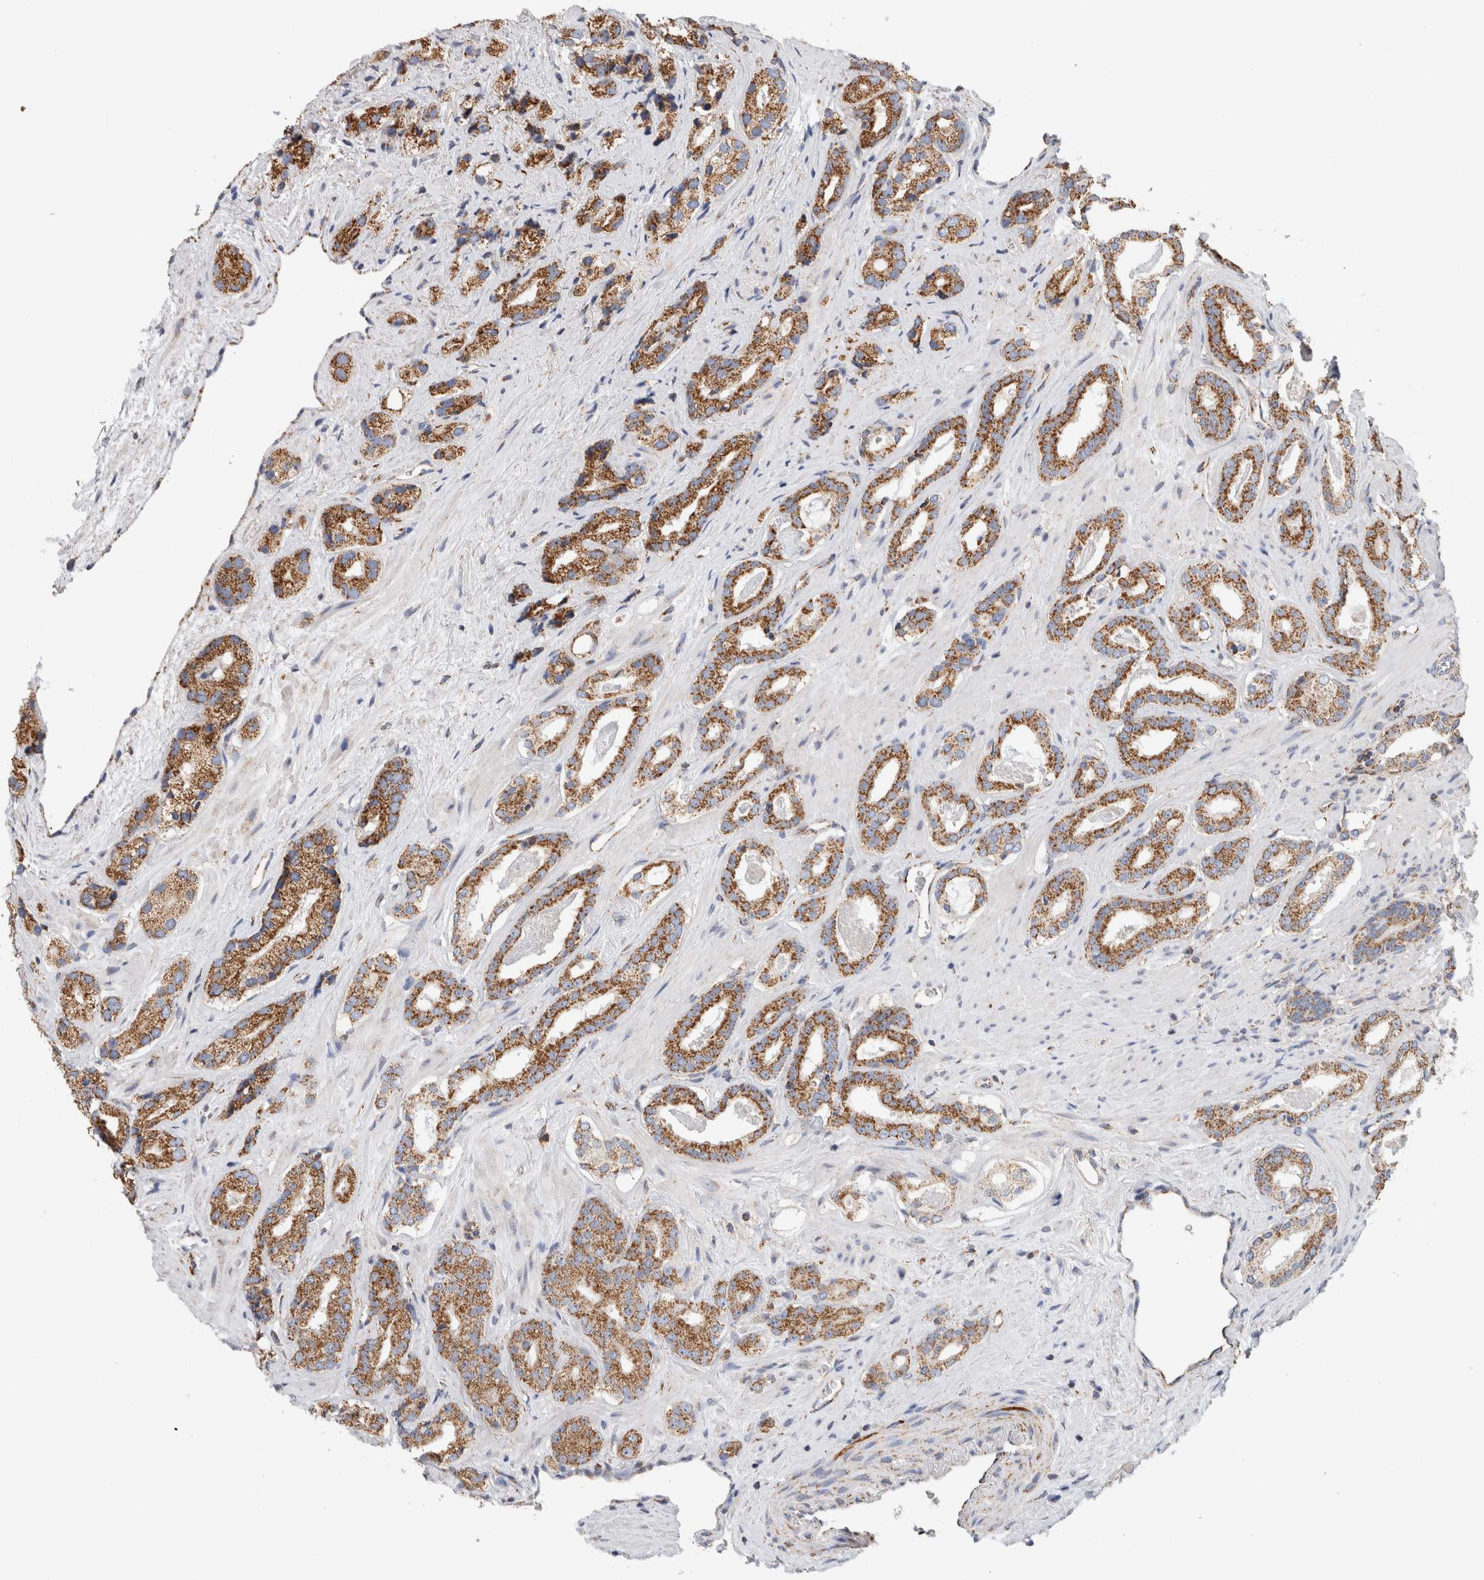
{"staining": {"intensity": "moderate", "quantity": ">75%", "location": "cytoplasmic/membranous"}, "tissue": "prostate cancer", "cell_type": "Tumor cells", "image_type": "cancer", "snomed": [{"axis": "morphology", "description": "Adenocarcinoma, High grade"}, {"axis": "topography", "description": "Prostate"}], "caption": "The image demonstrates a brown stain indicating the presence of a protein in the cytoplasmic/membranous of tumor cells in prostate high-grade adenocarcinoma. The staining is performed using DAB (3,3'-diaminobenzidine) brown chromogen to label protein expression. The nuclei are counter-stained blue using hematoxylin.", "gene": "IARS2", "patient": {"sex": "male", "age": 71}}